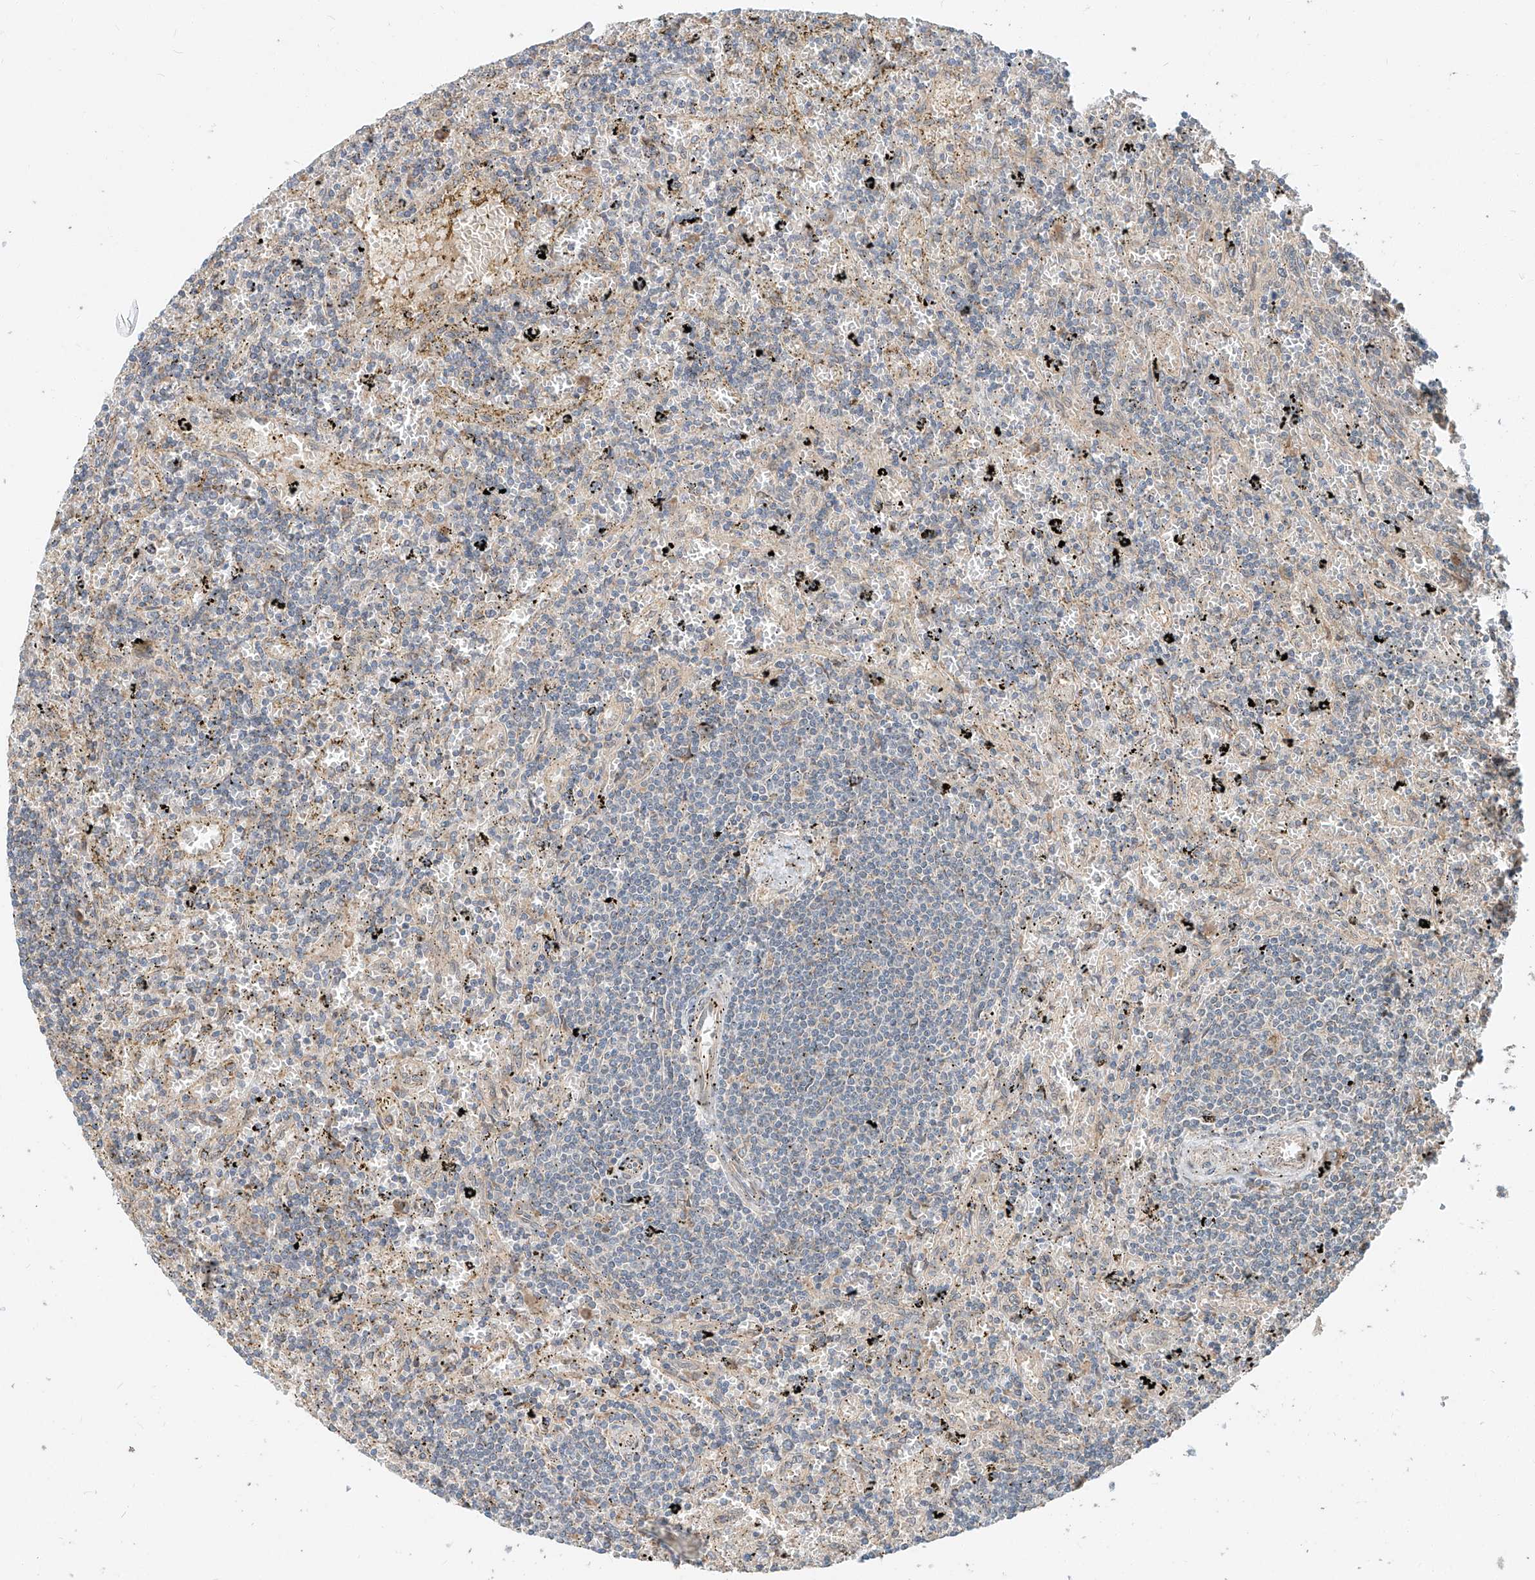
{"staining": {"intensity": "negative", "quantity": "none", "location": "none"}, "tissue": "lymphoma", "cell_type": "Tumor cells", "image_type": "cancer", "snomed": [{"axis": "morphology", "description": "Malignant lymphoma, non-Hodgkin's type, Low grade"}, {"axis": "topography", "description": "Spleen"}], "caption": "Protein analysis of lymphoma shows no significant positivity in tumor cells.", "gene": "STX19", "patient": {"sex": "male", "age": 76}}